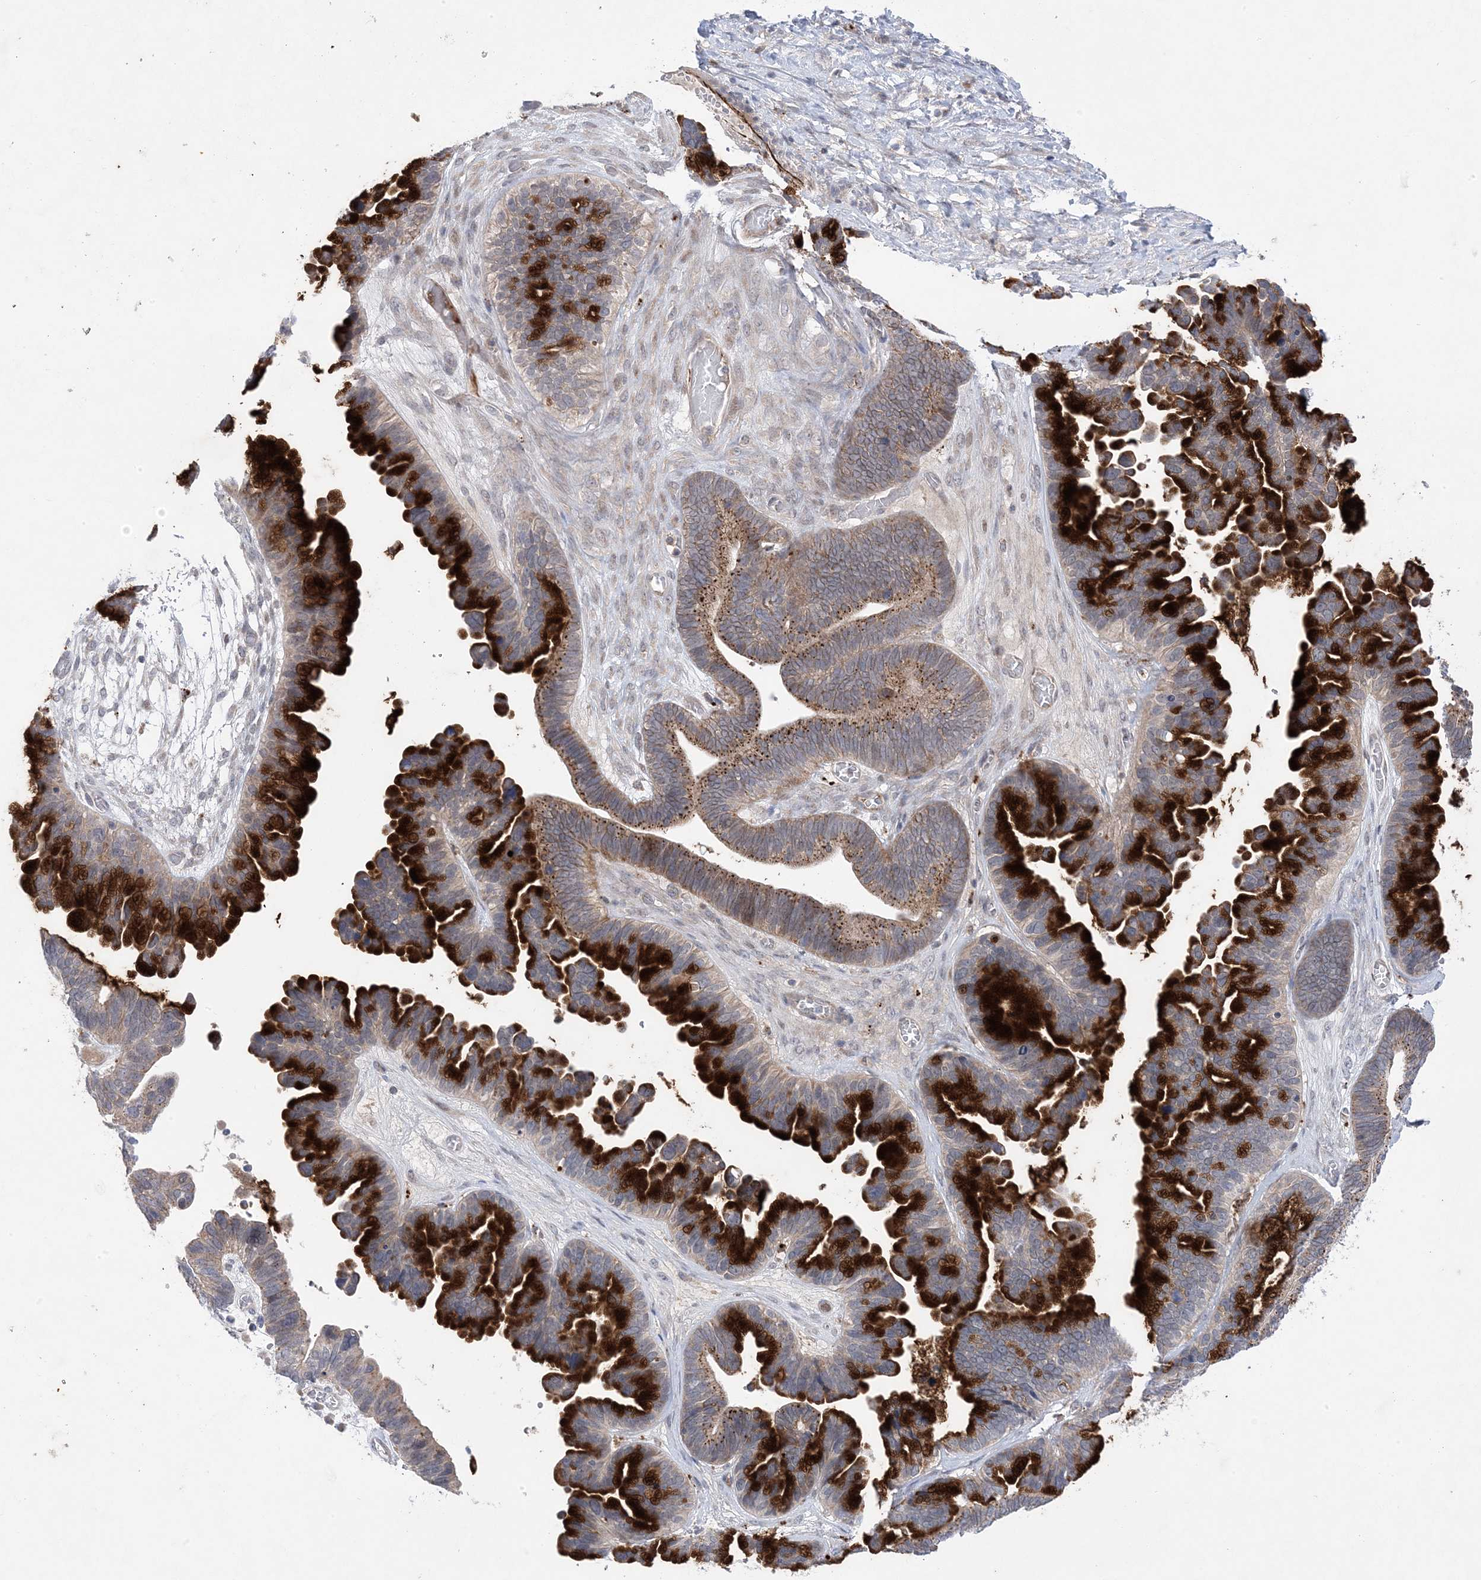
{"staining": {"intensity": "strong", "quantity": ">75%", "location": "cytoplasmic/membranous"}, "tissue": "ovarian cancer", "cell_type": "Tumor cells", "image_type": "cancer", "snomed": [{"axis": "morphology", "description": "Cystadenocarcinoma, serous, NOS"}, {"axis": "topography", "description": "Ovary"}], "caption": "Immunohistochemical staining of ovarian cancer (serous cystadenocarcinoma) demonstrates high levels of strong cytoplasmic/membranous protein staining in approximately >75% of tumor cells.", "gene": "ANAPC1", "patient": {"sex": "female", "age": 56}}